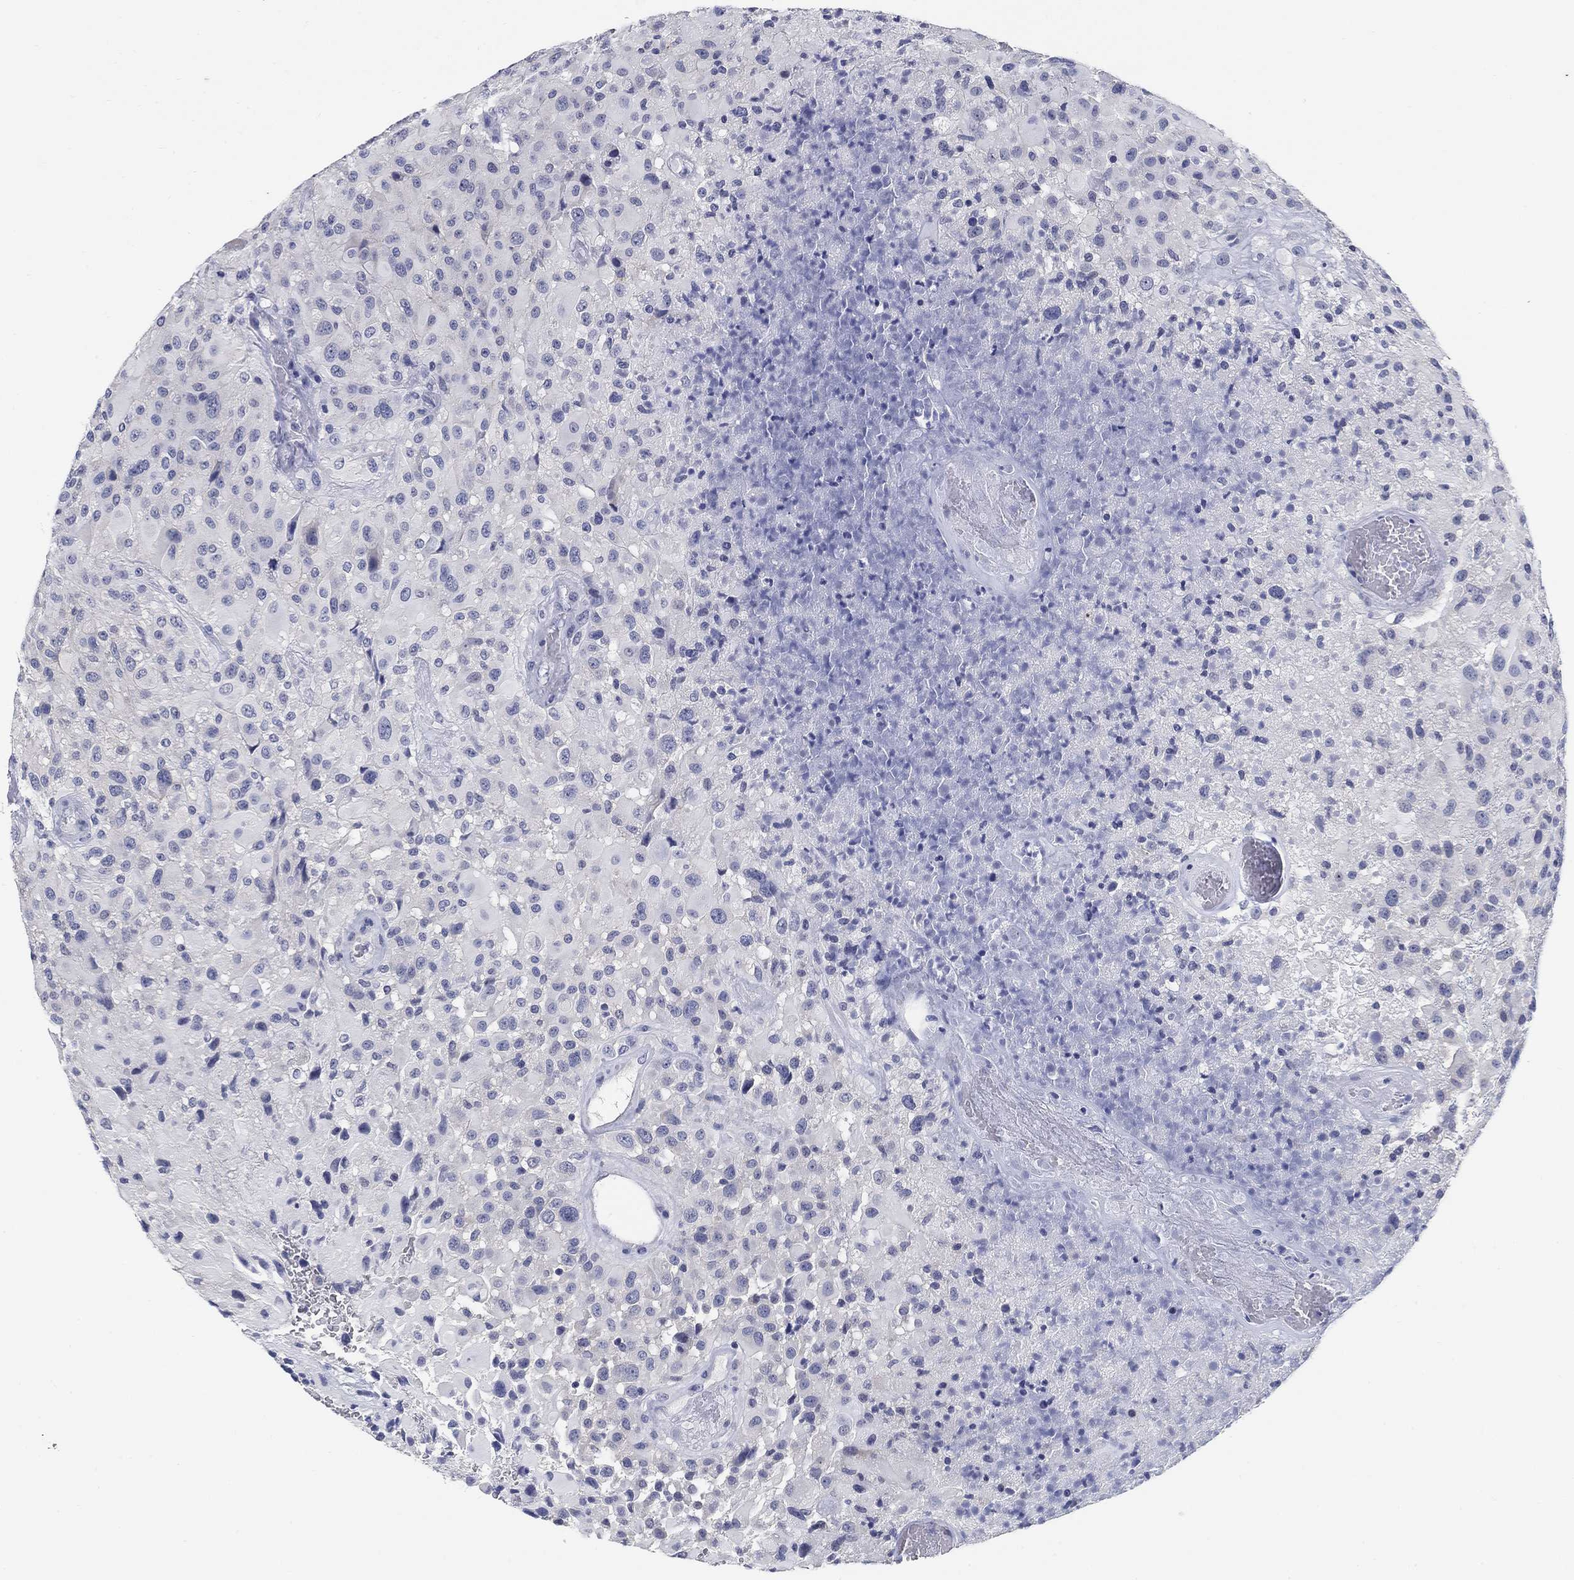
{"staining": {"intensity": "negative", "quantity": "none", "location": "none"}, "tissue": "glioma", "cell_type": "Tumor cells", "image_type": "cancer", "snomed": [{"axis": "morphology", "description": "Glioma, malignant, High grade"}, {"axis": "topography", "description": "Cerebral cortex"}], "caption": "This is an IHC photomicrograph of human glioma. There is no positivity in tumor cells.", "gene": "CLUL1", "patient": {"sex": "male", "age": 35}}